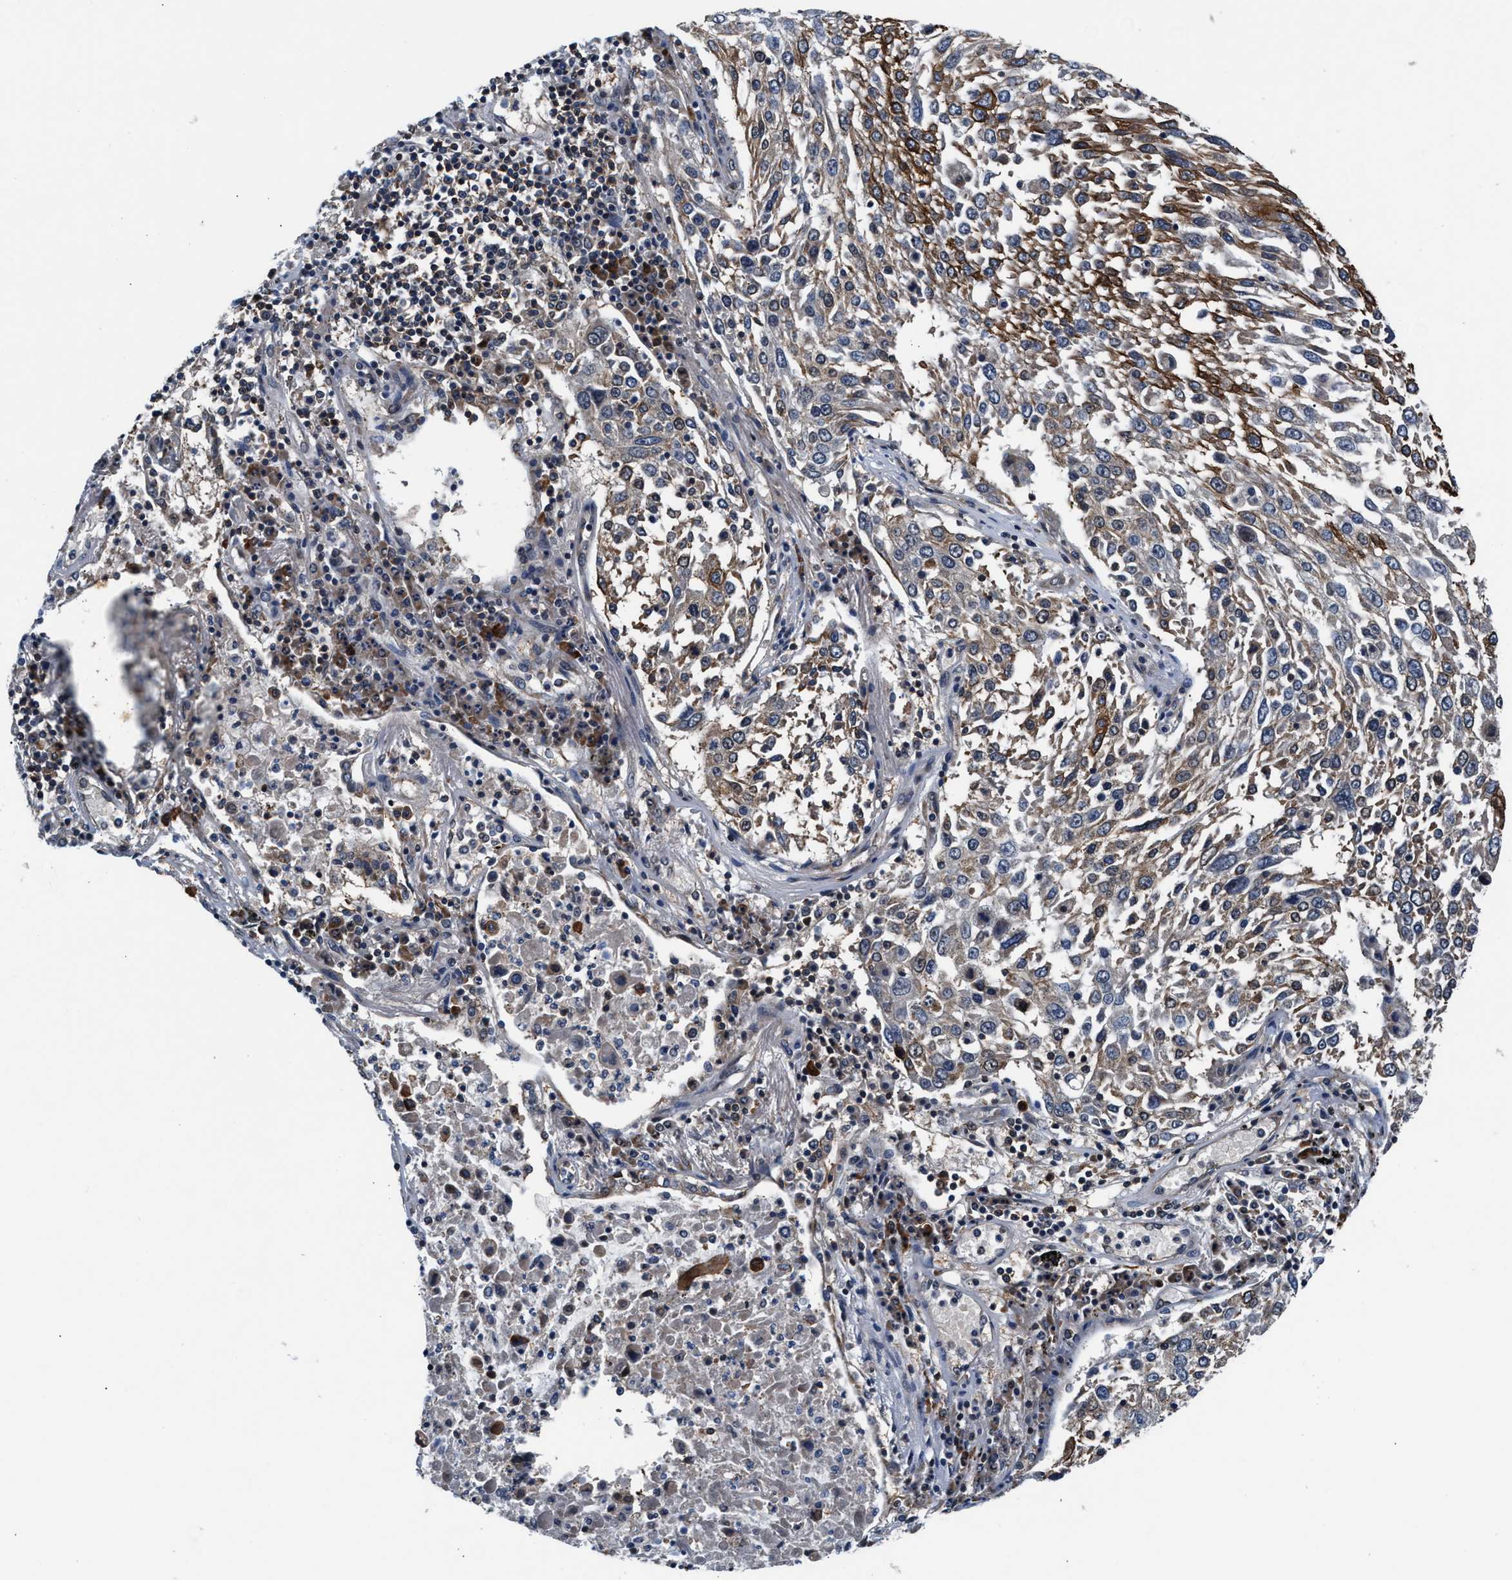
{"staining": {"intensity": "moderate", "quantity": ">75%", "location": "cytoplasmic/membranous"}, "tissue": "lung cancer", "cell_type": "Tumor cells", "image_type": "cancer", "snomed": [{"axis": "morphology", "description": "Squamous cell carcinoma, NOS"}, {"axis": "topography", "description": "Lung"}], "caption": "Moderate cytoplasmic/membranous expression is seen in approximately >75% of tumor cells in lung cancer.", "gene": "PRPSAP2", "patient": {"sex": "male", "age": 65}}